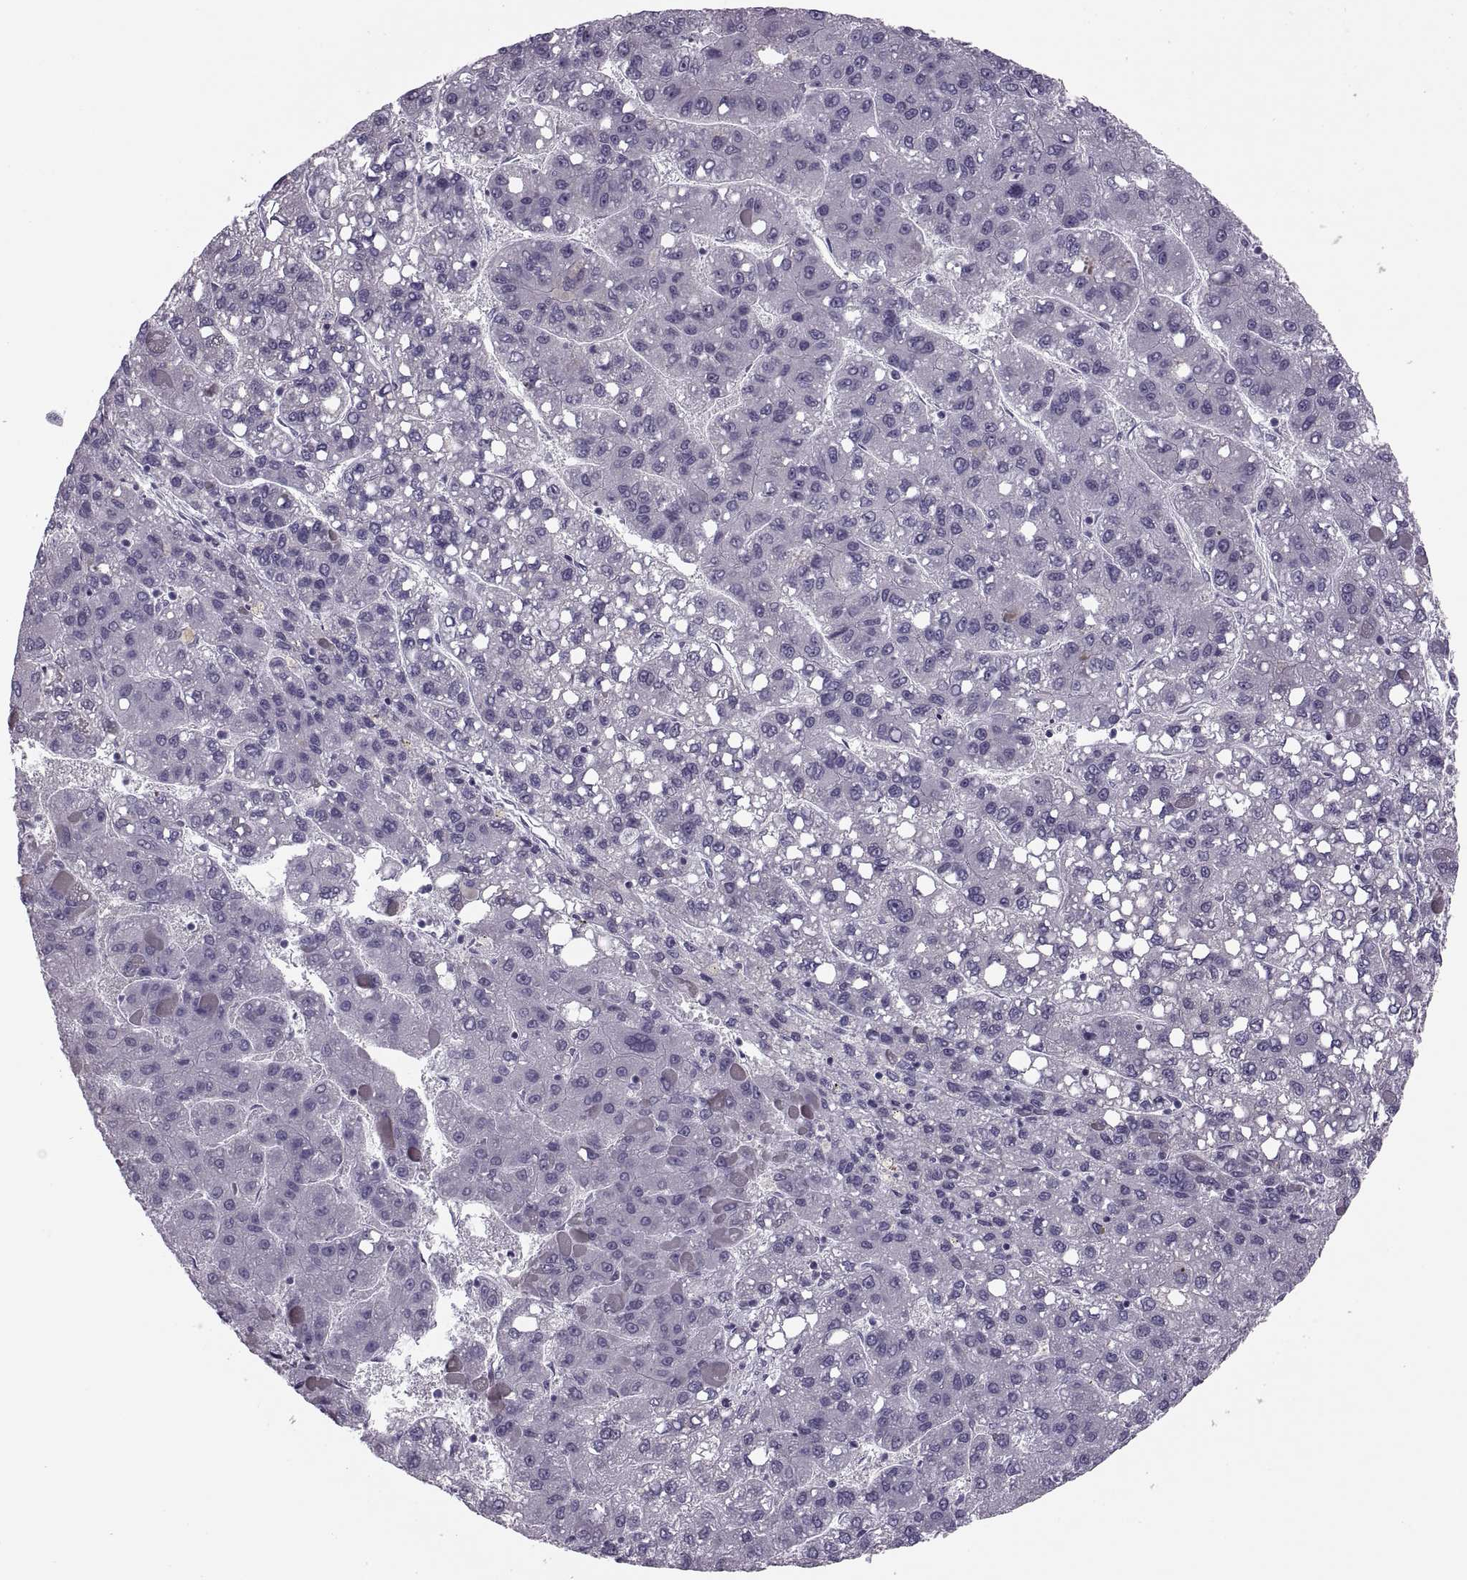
{"staining": {"intensity": "negative", "quantity": "none", "location": "none"}, "tissue": "liver cancer", "cell_type": "Tumor cells", "image_type": "cancer", "snomed": [{"axis": "morphology", "description": "Carcinoma, Hepatocellular, NOS"}, {"axis": "topography", "description": "Liver"}], "caption": "Liver cancer was stained to show a protein in brown. There is no significant positivity in tumor cells. The staining was performed using DAB (3,3'-diaminobenzidine) to visualize the protein expression in brown, while the nuclei were stained in blue with hematoxylin (Magnification: 20x).", "gene": "PRSS54", "patient": {"sex": "female", "age": 82}}